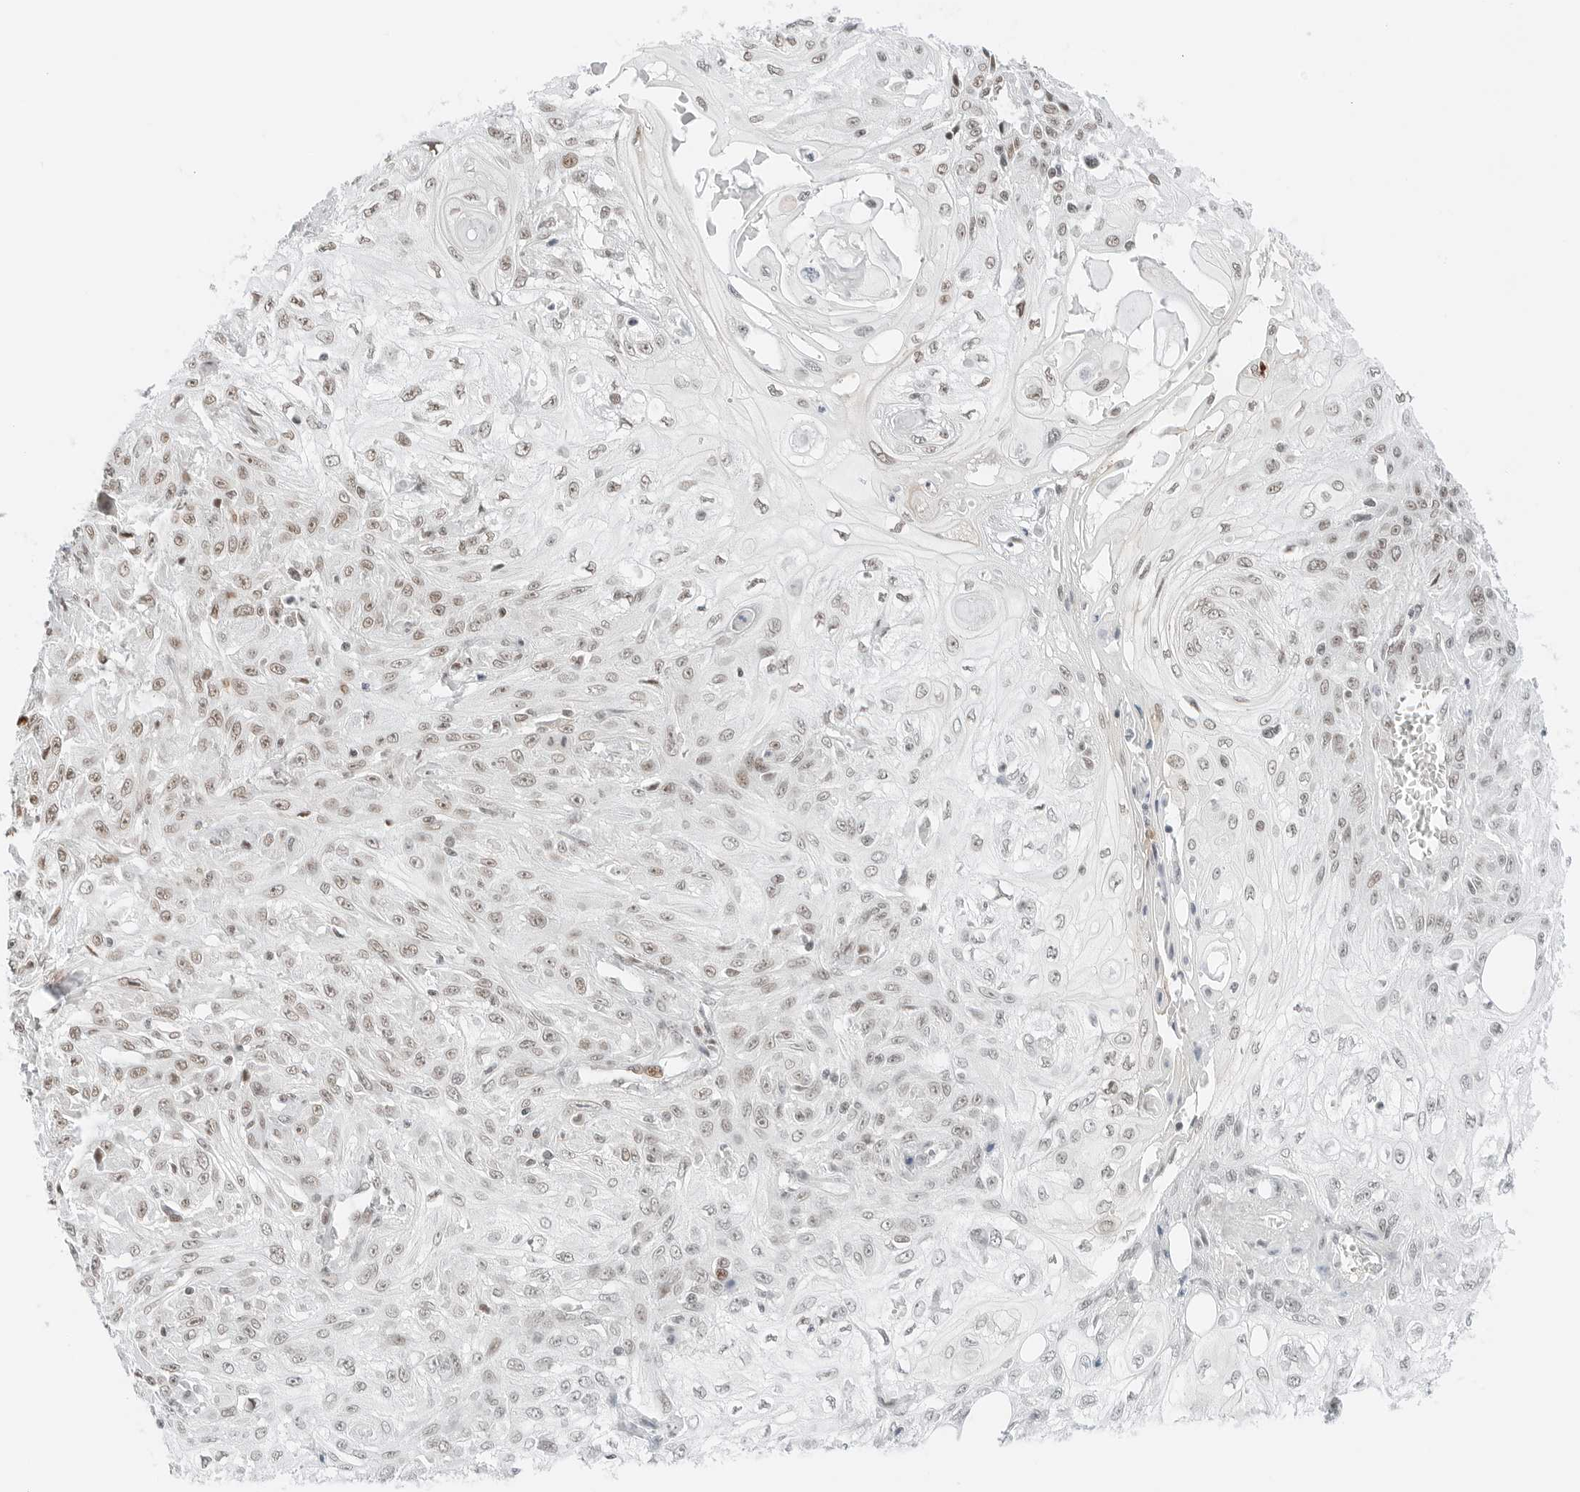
{"staining": {"intensity": "weak", "quantity": "25%-75%", "location": "nuclear"}, "tissue": "skin cancer", "cell_type": "Tumor cells", "image_type": "cancer", "snomed": [{"axis": "morphology", "description": "Squamous cell carcinoma, NOS"}, {"axis": "morphology", "description": "Squamous cell carcinoma, metastatic, NOS"}, {"axis": "topography", "description": "Skin"}, {"axis": "topography", "description": "Lymph node"}], "caption": "Metastatic squamous cell carcinoma (skin) stained with a protein marker displays weak staining in tumor cells.", "gene": "CRTC2", "patient": {"sex": "male", "age": 75}}